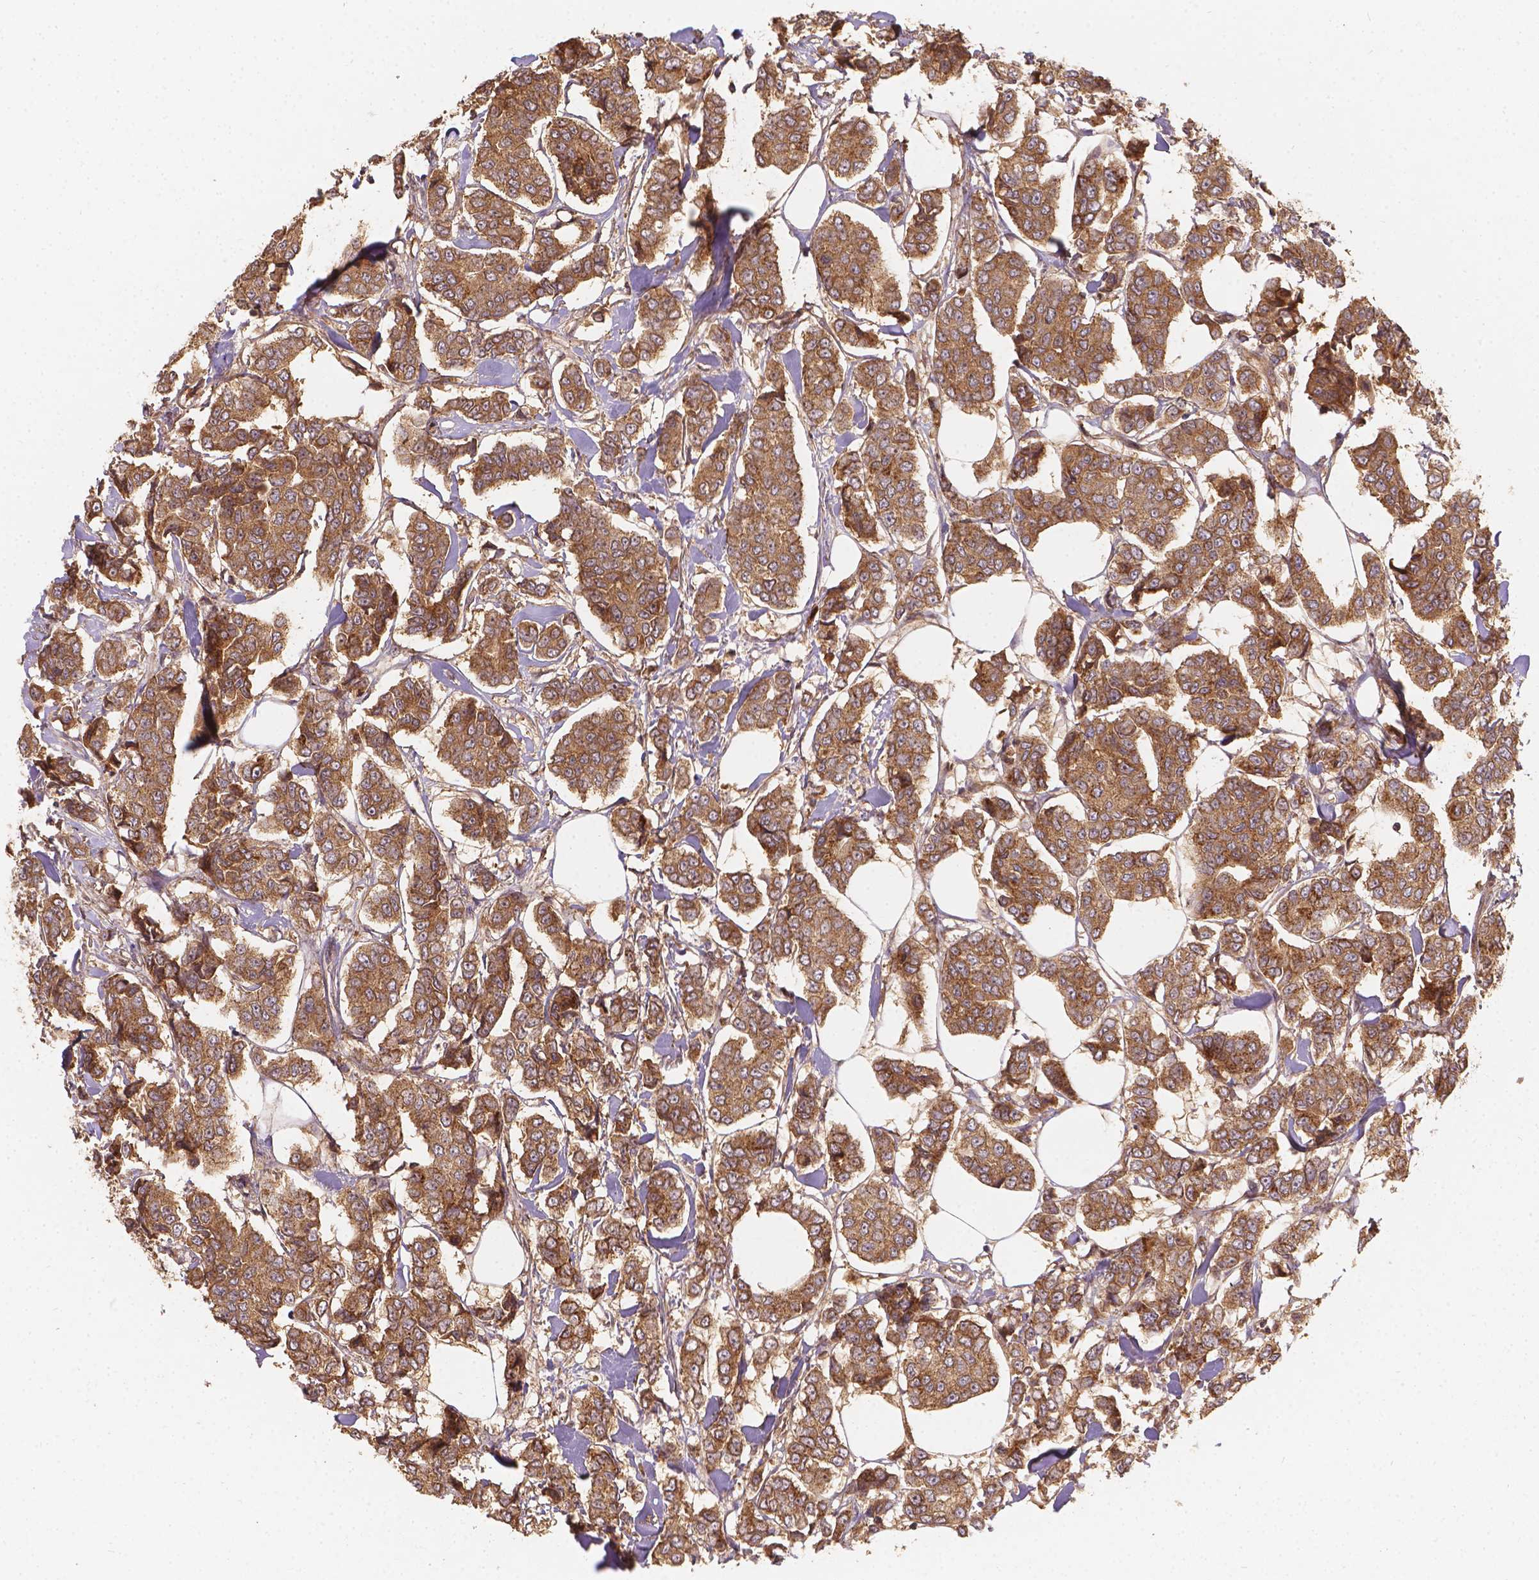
{"staining": {"intensity": "moderate", "quantity": ">75%", "location": "cytoplasmic/membranous"}, "tissue": "breast cancer", "cell_type": "Tumor cells", "image_type": "cancer", "snomed": [{"axis": "morphology", "description": "Duct carcinoma"}, {"axis": "topography", "description": "Breast"}], "caption": "Immunohistochemistry of human invasive ductal carcinoma (breast) shows medium levels of moderate cytoplasmic/membranous expression in approximately >75% of tumor cells.", "gene": "XPR1", "patient": {"sex": "female", "age": 94}}